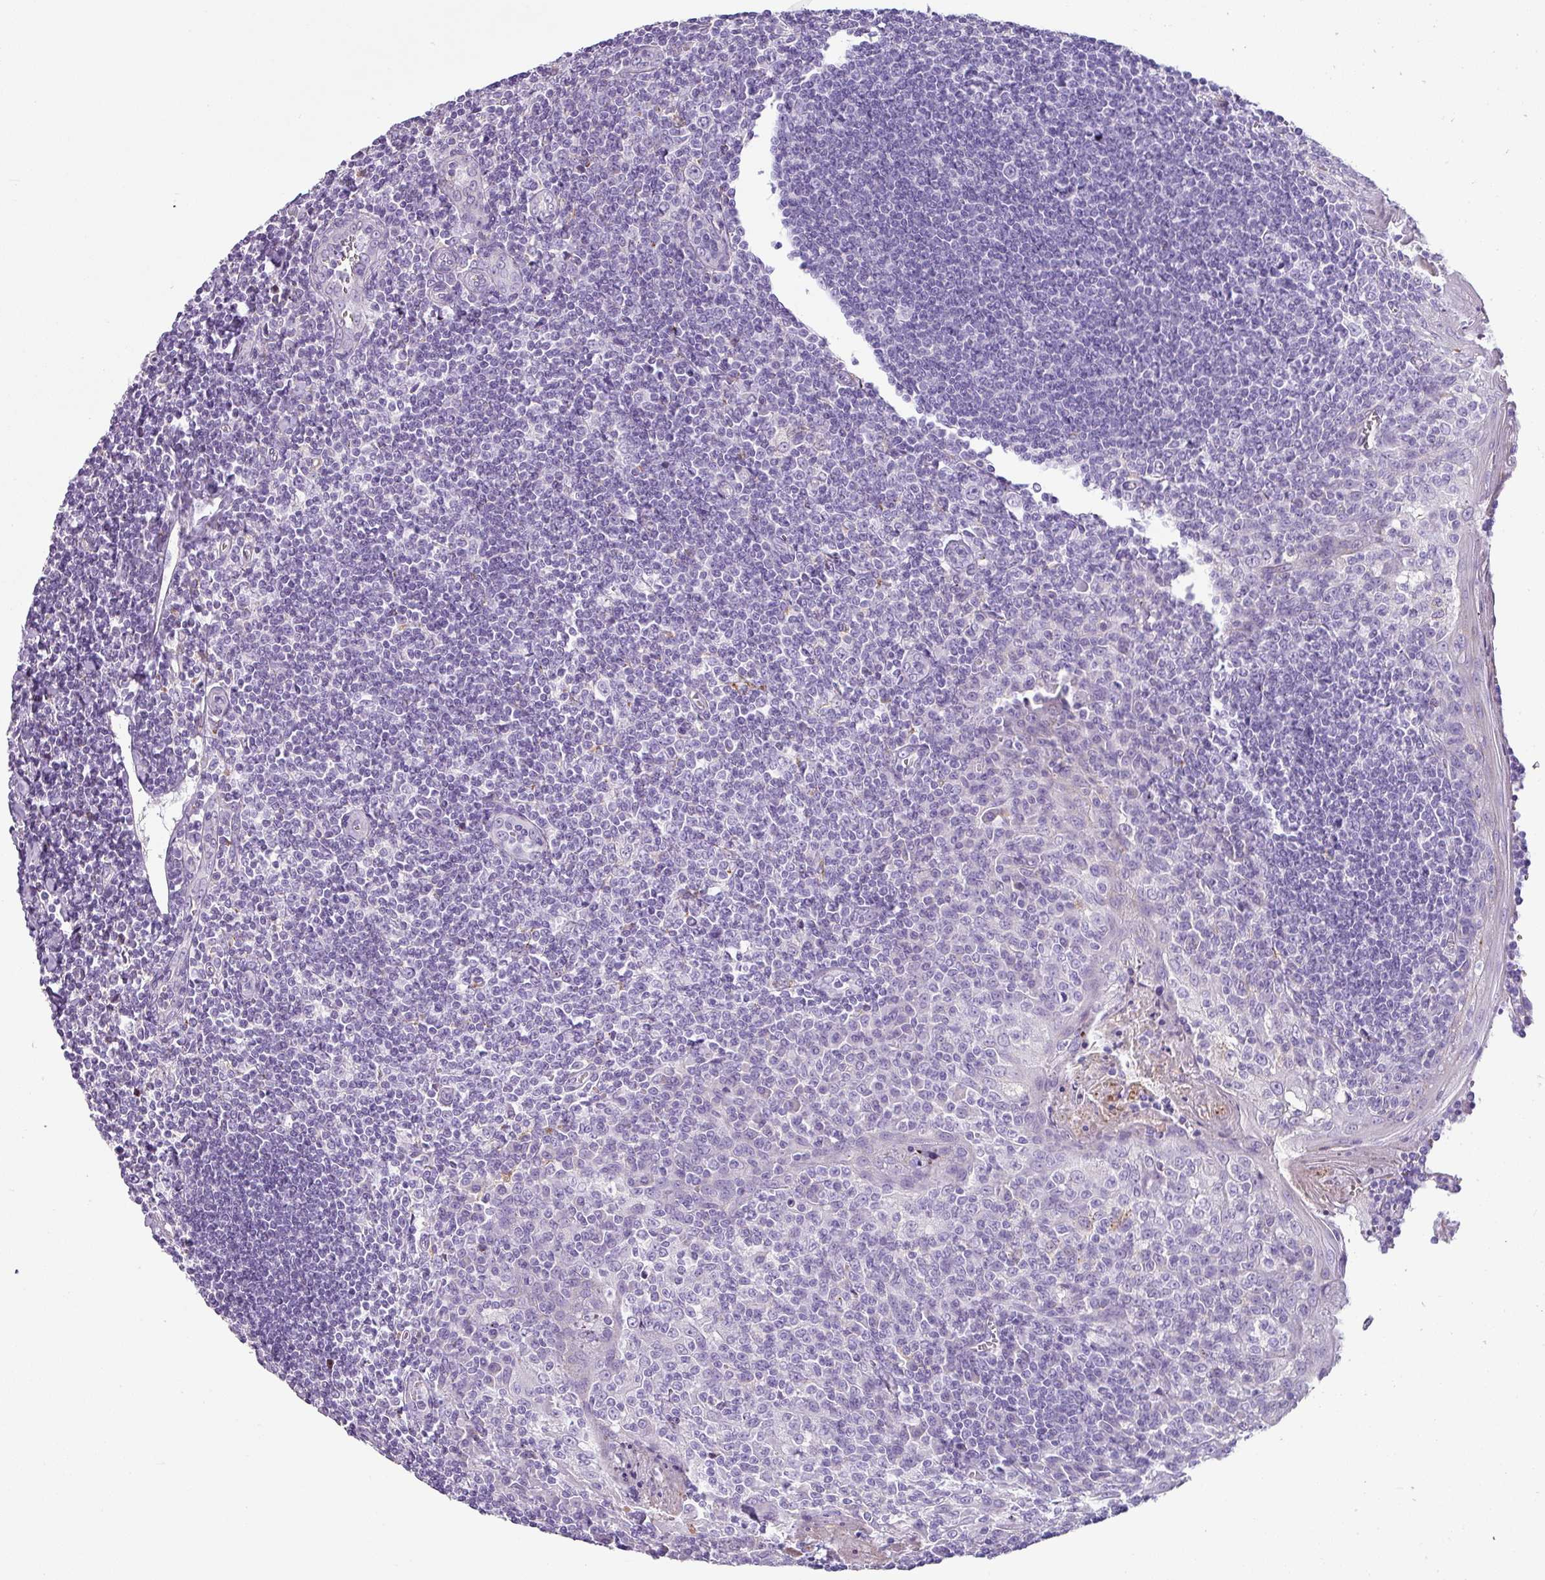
{"staining": {"intensity": "negative", "quantity": "none", "location": "none"}, "tissue": "tonsil", "cell_type": "Germinal center cells", "image_type": "normal", "snomed": [{"axis": "morphology", "description": "Normal tissue, NOS"}, {"axis": "topography", "description": "Tonsil"}], "caption": "Germinal center cells are negative for brown protein staining in unremarkable tonsil. (Stains: DAB immunohistochemistry with hematoxylin counter stain, Microscopy: brightfield microscopy at high magnification).", "gene": "ZNF568", "patient": {"sex": "male", "age": 27}}